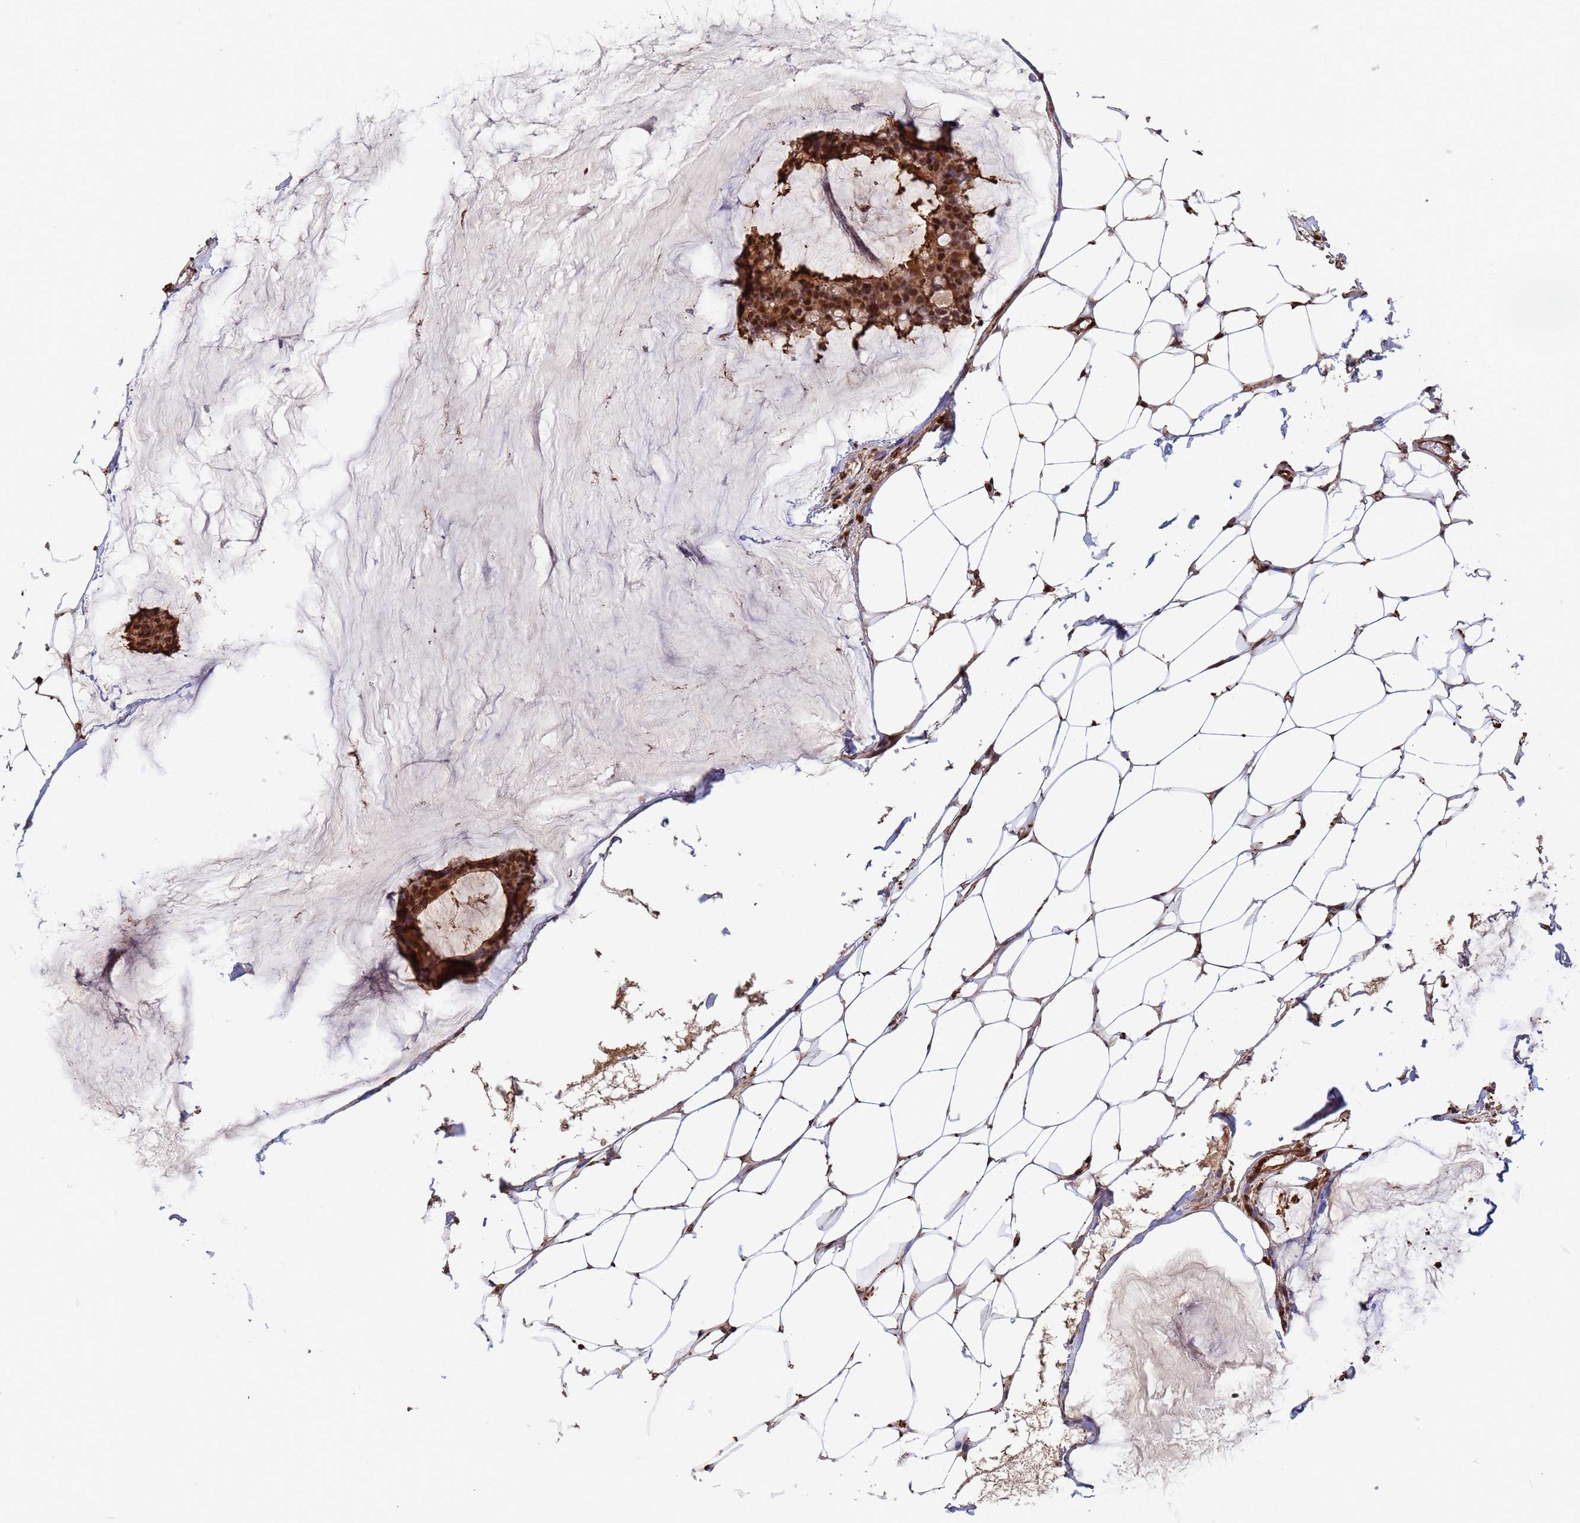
{"staining": {"intensity": "strong", "quantity": ">75%", "location": "cytoplasmic/membranous,nuclear"}, "tissue": "breast cancer", "cell_type": "Tumor cells", "image_type": "cancer", "snomed": [{"axis": "morphology", "description": "Duct carcinoma"}, {"axis": "topography", "description": "Breast"}], "caption": "Breast cancer stained with immunohistochemistry shows strong cytoplasmic/membranous and nuclear expression in approximately >75% of tumor cells.", "gene": "SUMO4", "patient": {"sex": "female", "age": 93}}